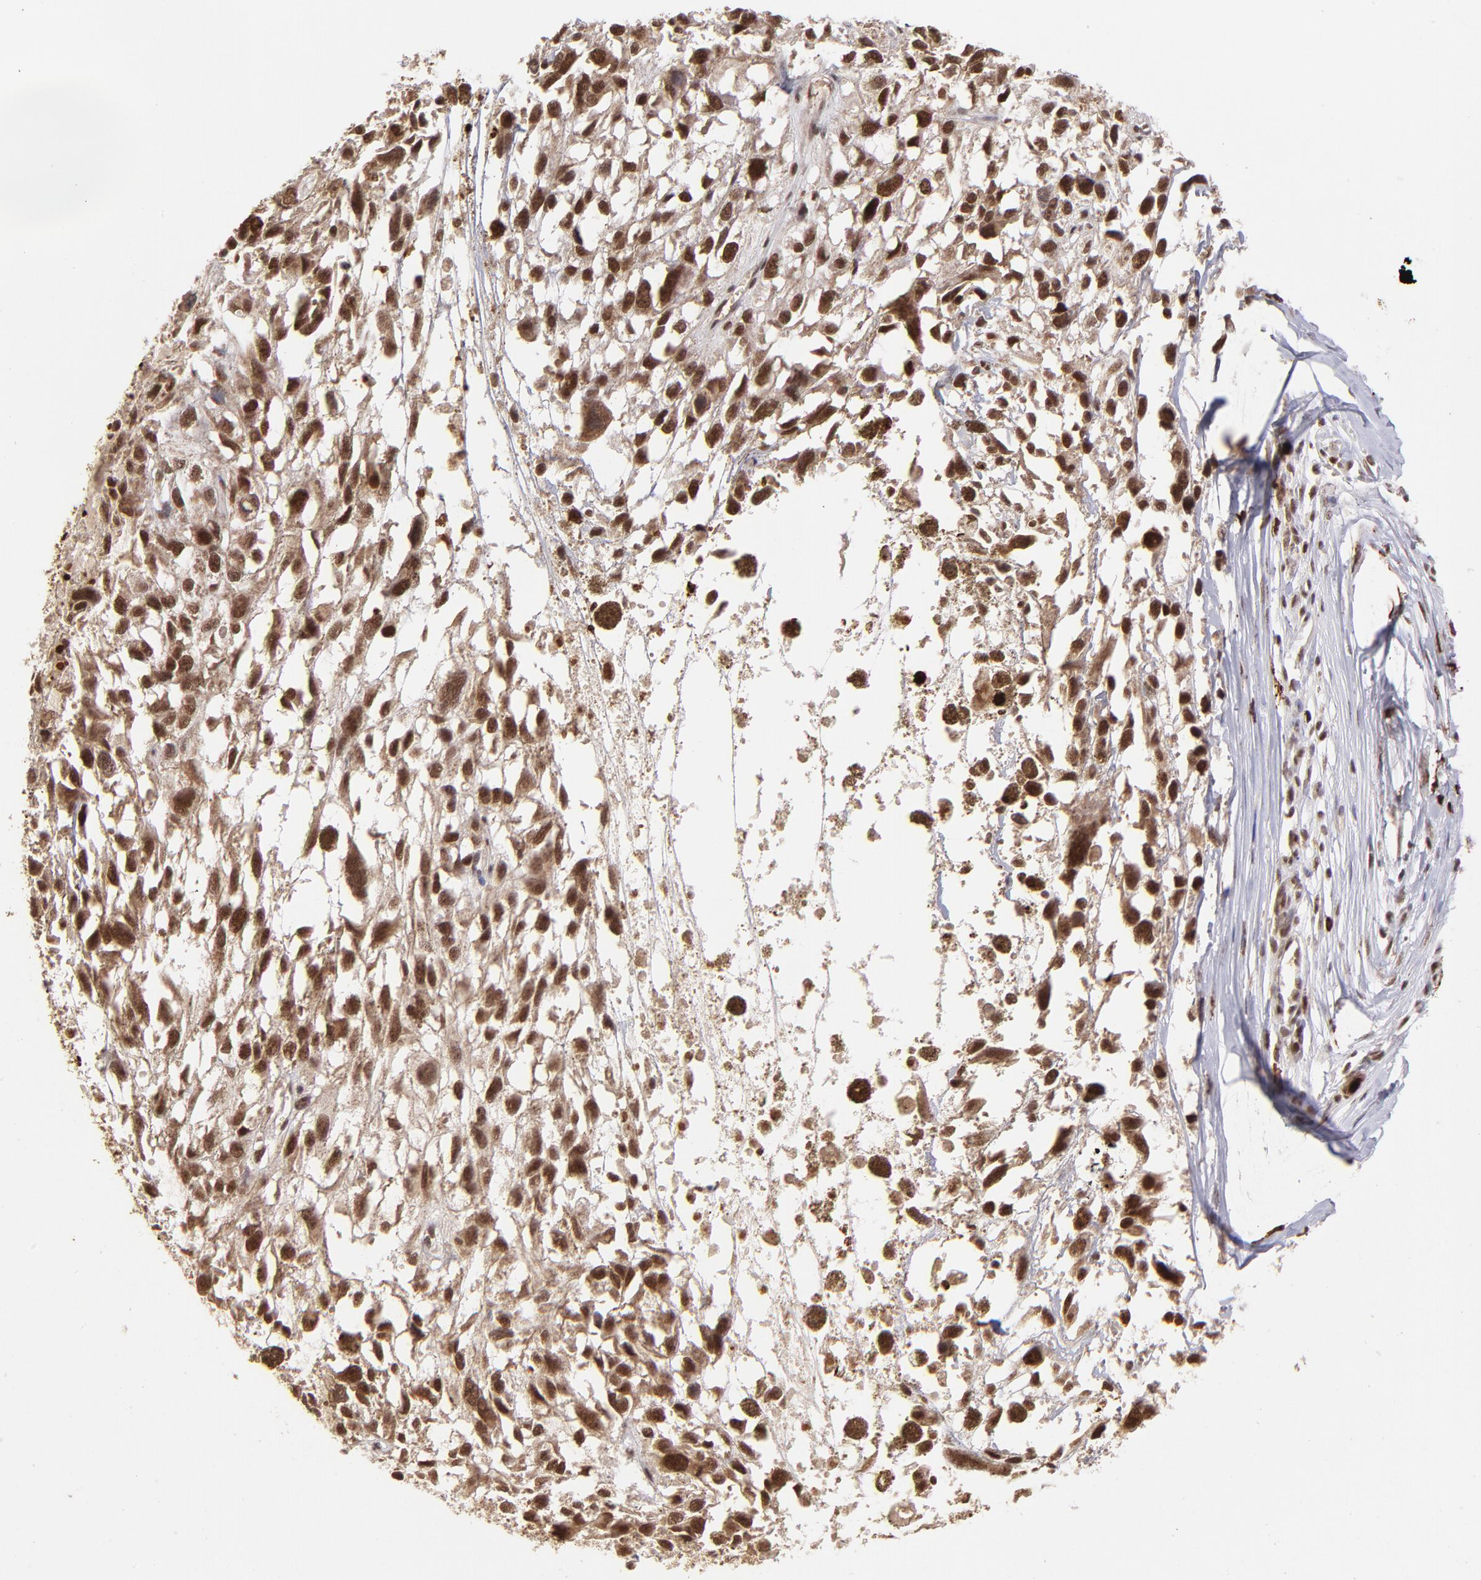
{"staining": {"intensity": "moderate", "quantity": ">75%", "location": "cytoplasmic/membranous,nuclear"}, "tissue": "melanoma", "cell_type": "Tumor cells", "image_type": "cancer", "snomed": [{"axis": "morphology", "description": "Malignant melanoma, Metastatic site"}, {"axis": "topography", "description": "Lymph node"}], "caption": "A medium amount of moderate cytoplasmic/membranous and nuclear positivity is seen in about >75% of tumor cells in melanoma tissue.", "gene": "ZFX", "patient": {"sex": "male", "age": 59}}